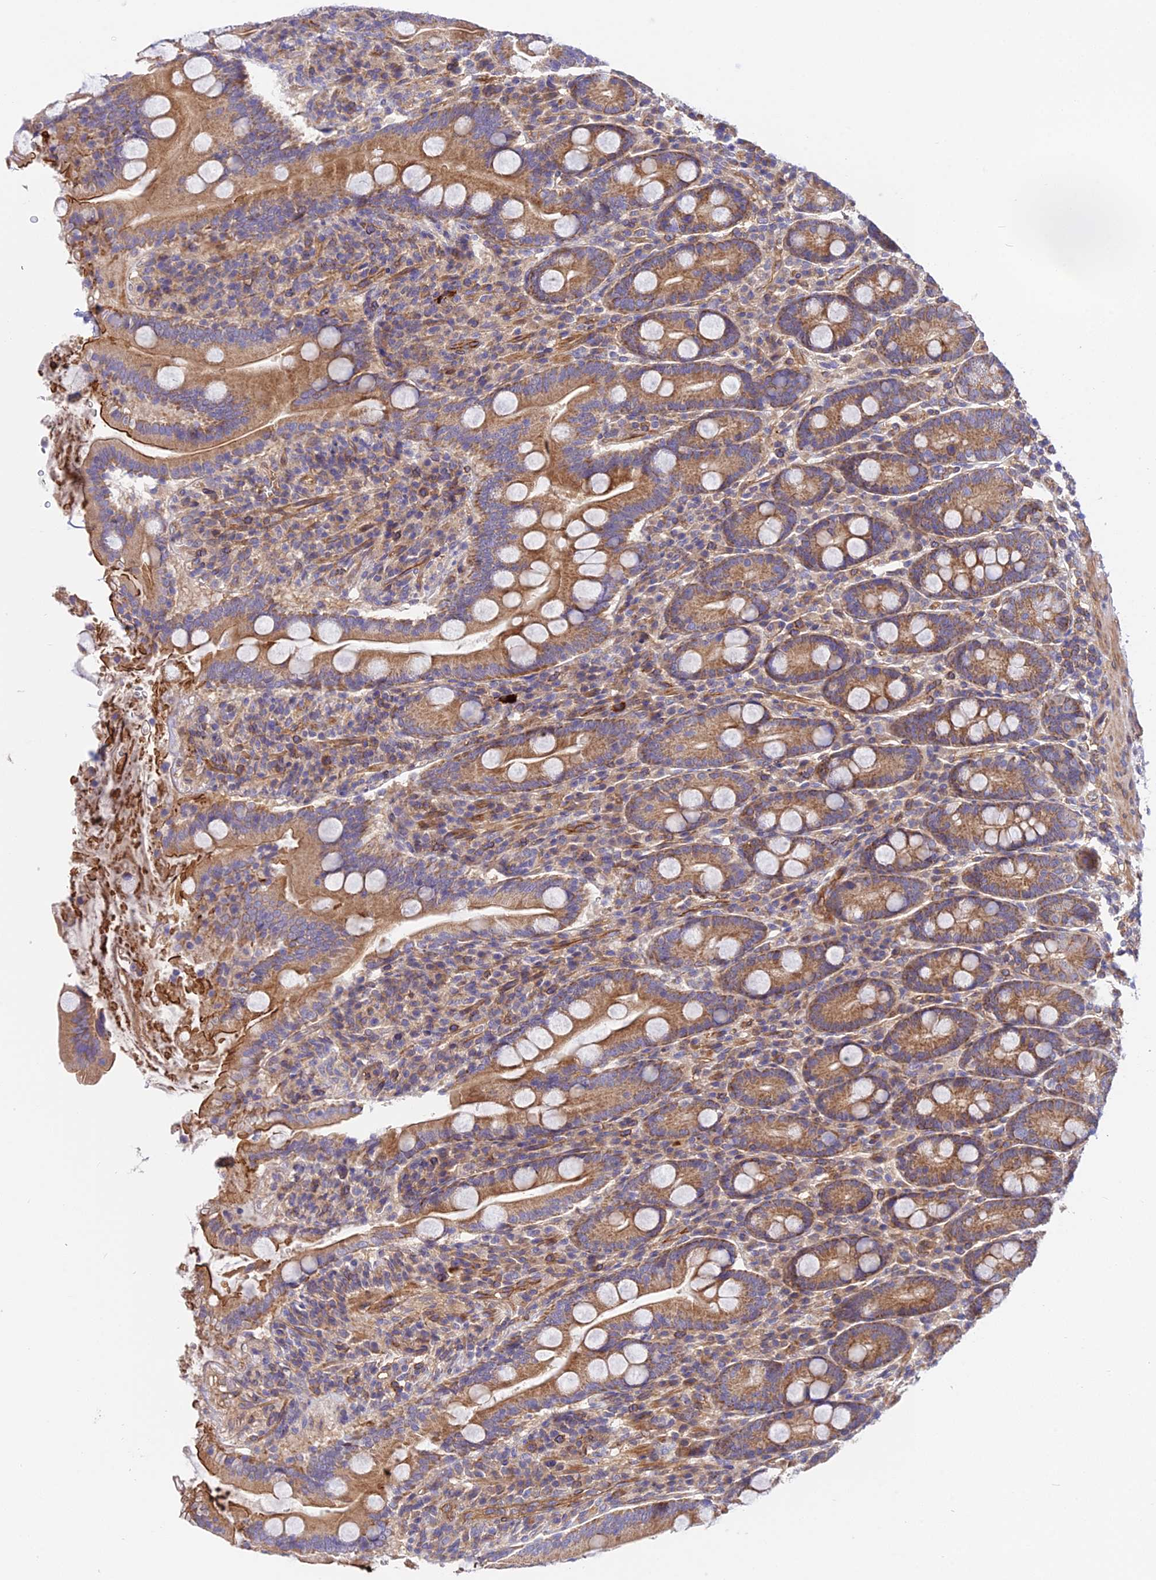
{"staining": {"intensity": "moderate", "quantity": ">75%", "location": "cytoplasmic/membranous"}, "tissue": "duodenum", "cell_type": "Glandular cells", "image_type": "normal", "snomed": [{"axis": "morphology", "description": "Normal tissue, NOS"}, {"axis": "topography", "description": "Duodenum"}], "caption": "Moderate cytoplasmic/membranous positivity is seen in approximately >75% of glandular cells in unremarkable duodenum.", "gene": "TRIM43B", "patient": {"sex": "male", "age": 35}}